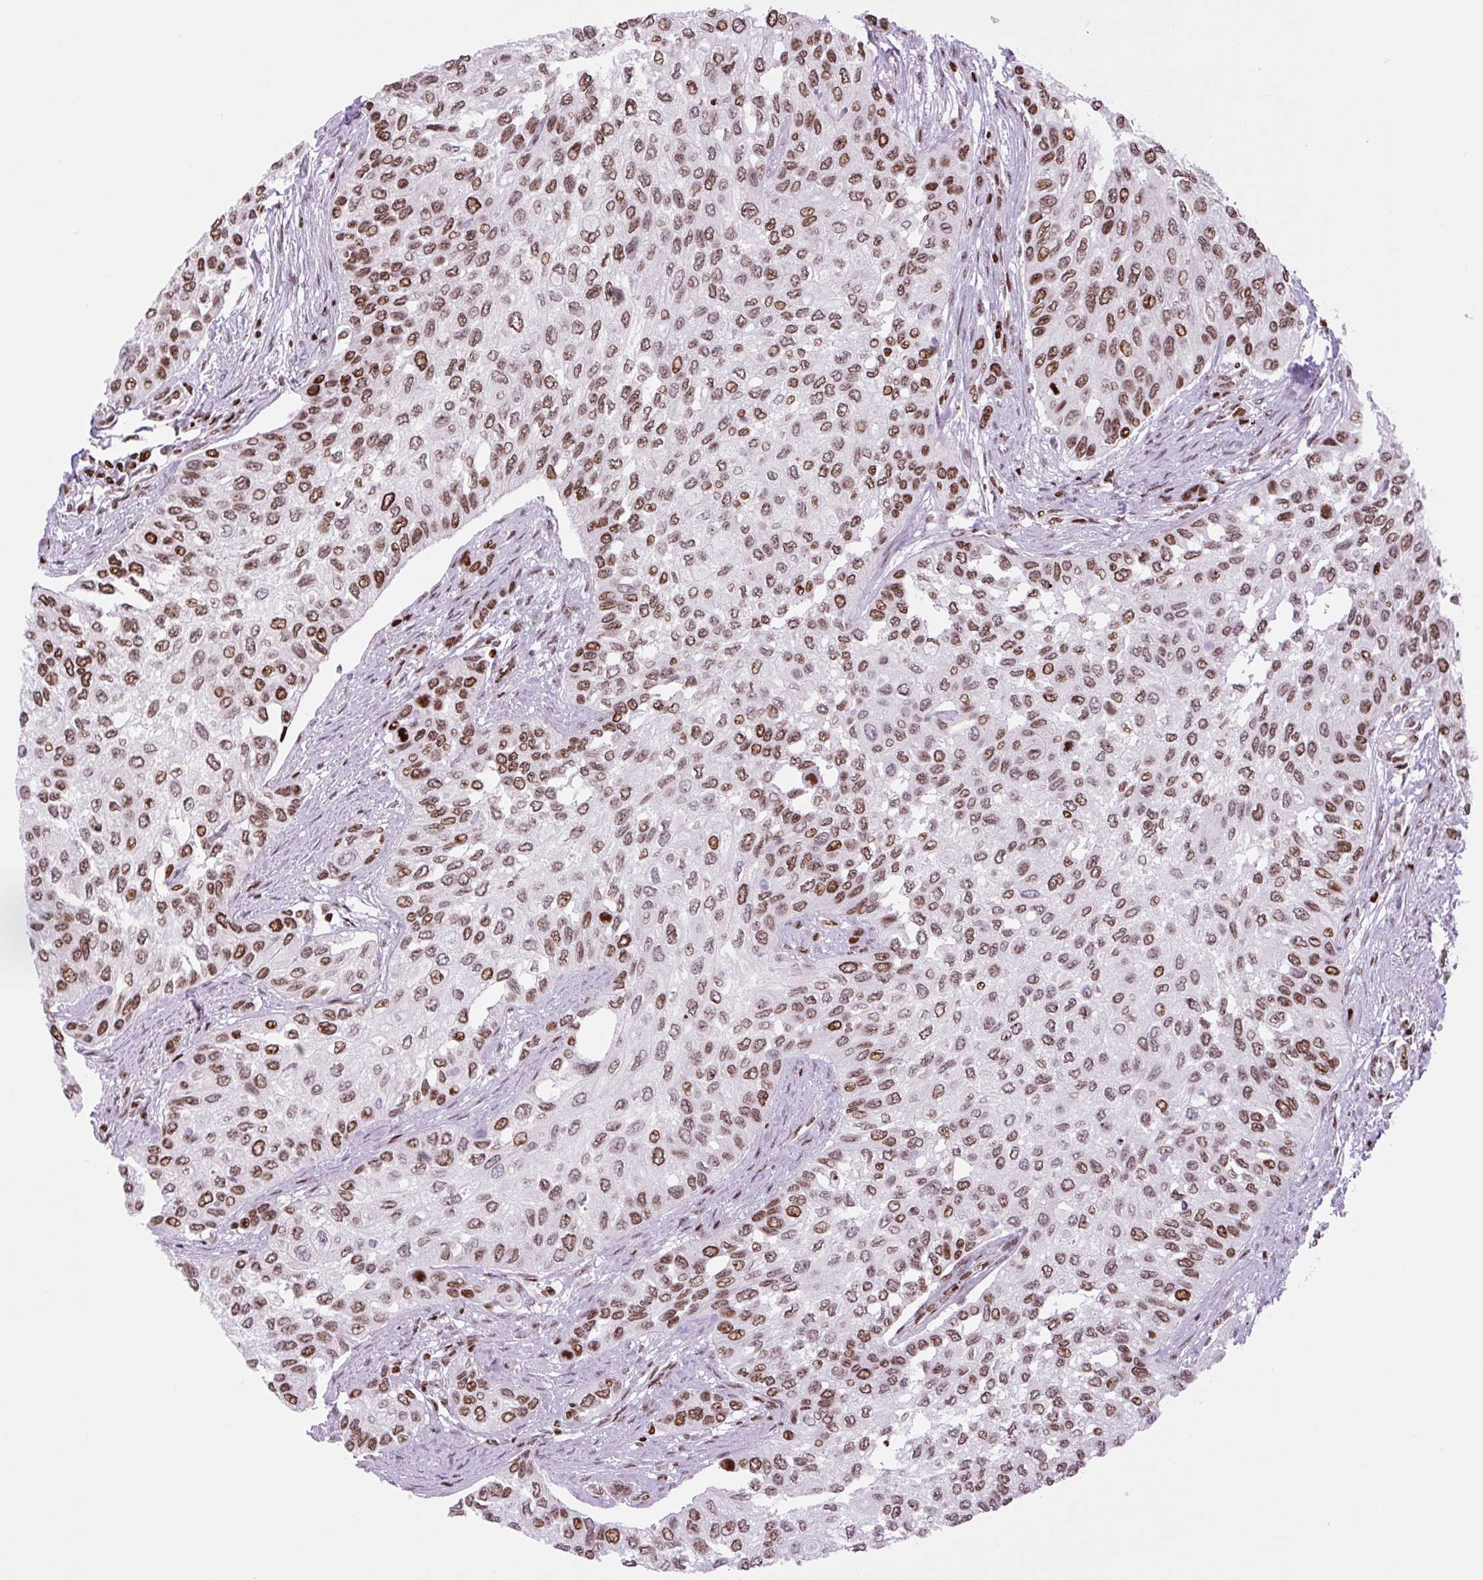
{"staining": {"intensity": "moderate", "quantity": ">75%", "location": "nuclear"}, "tissue": "urothelial cancer", "cell_type": "Tumor cells", "image_type": "cancer", "snomed": [{"axis": "morphology", "description": "Normal tissue, NOS"}, {"axis": "morphology", "description": "Urothelial carcinoma, High grade"}, {"axis": "topography", "description": "Vascular tissue"}, {"axis": "topography", "description": "Urinary bladder"}], "caption": "This histopathology image shows IHC staining of human high-grade urothelial carcinoma, with medium moderate nuclear expression in approximately >75% of tumor cells.", "gene": "H1-3", "patient": {"sex": "female", "age": 56}}